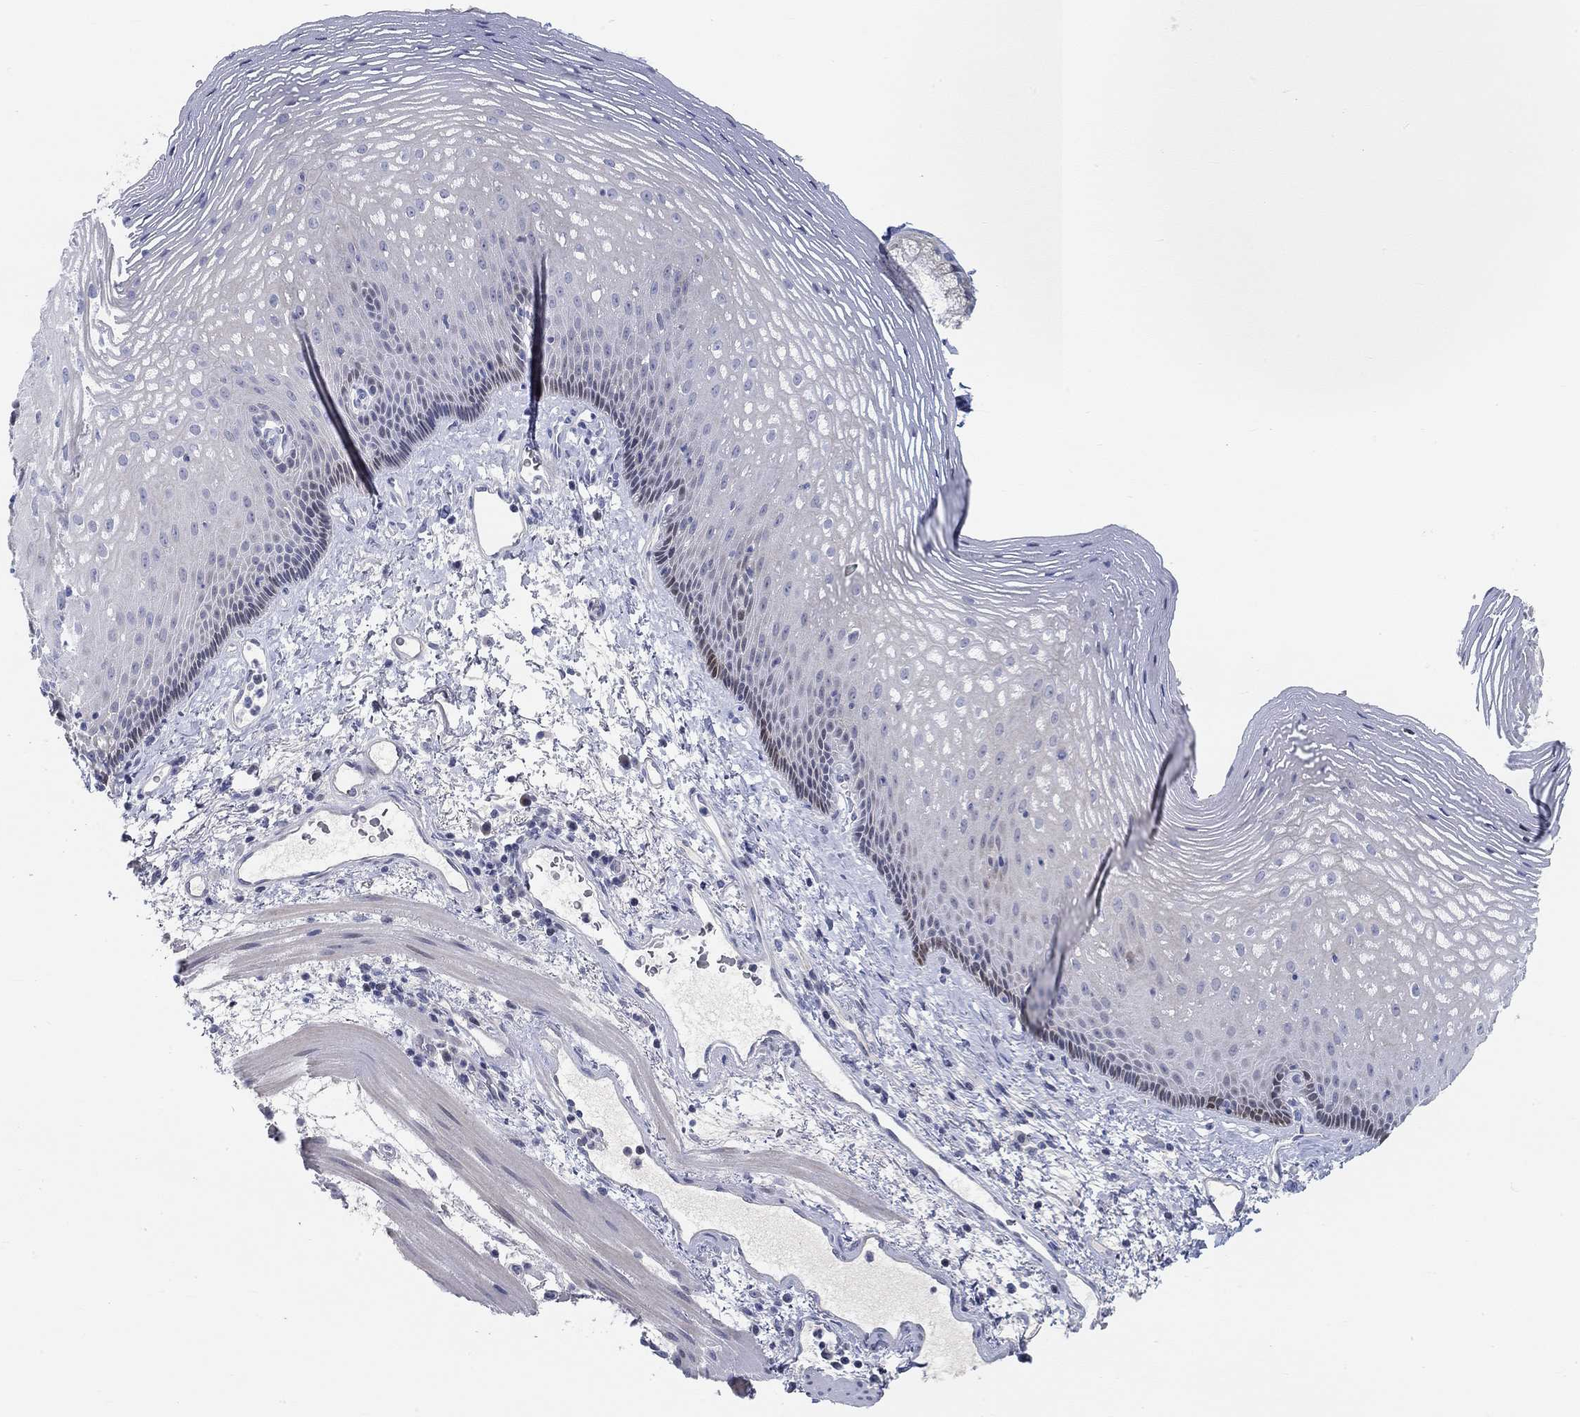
{"staining": {"intensity": "moderate", "quantity": "<25%", "location": "cytoplasmic/membranous"}, "tissue": "esophagus", "cell_type": "Squamous epithelial cells", "image_type": "normal", "snomed": [{"axis": "morphology", "description": "Normal tissue, NOS"}, {"axis": "topography", "description": "Esophagus"}], "caption": "Protein expression analysis of unremarkable esophagus exhibits moderate cytoplasmic/membranous staining in approximately <25% of squamous epithelial cells.", "gene": "SNTG2", "patient": {"sex": "male", "age": 76}}